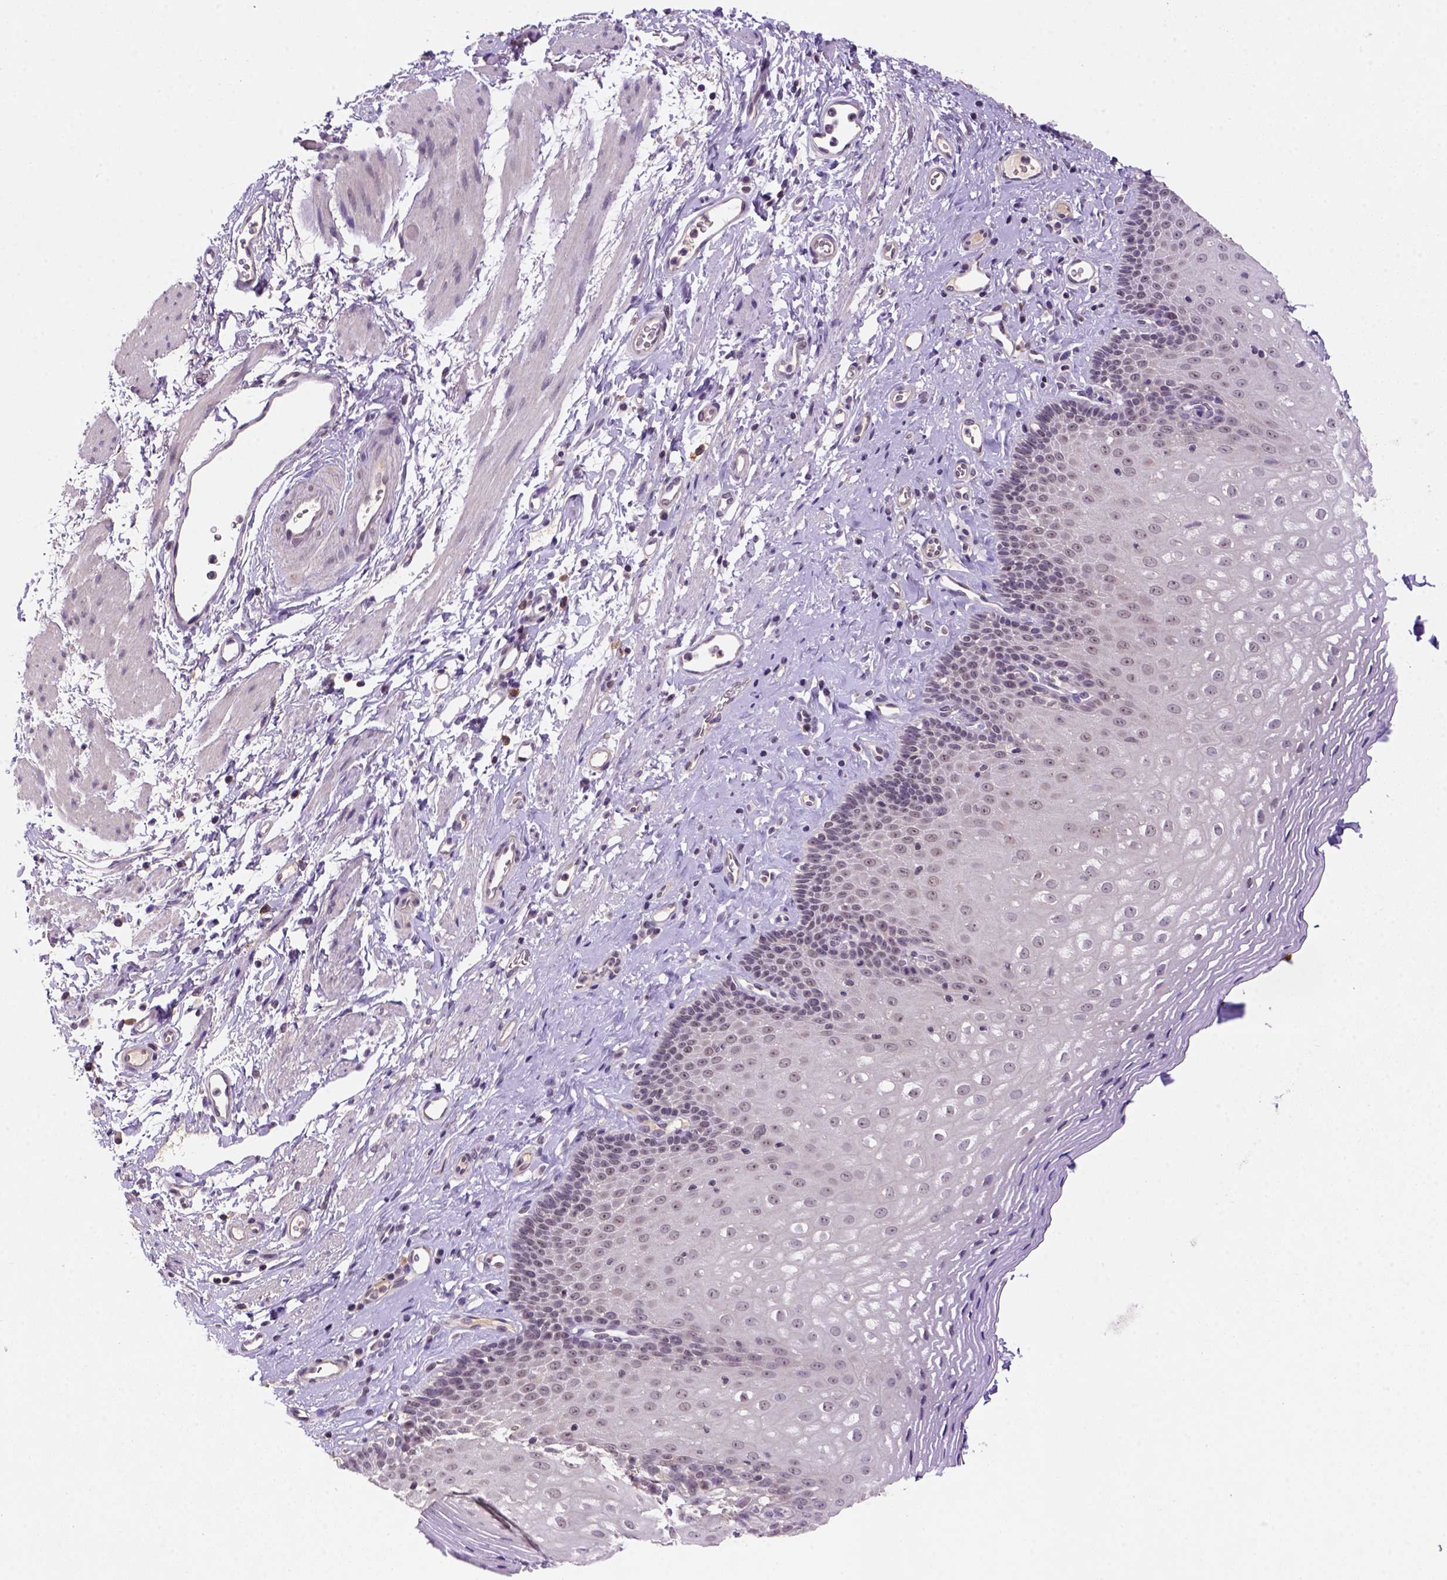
{"staining": {"intensity": "weak", "quantity": "25%-75%", "location": "cytoplasmic/membranous,nuclear"}, "tissue": "esophagus", "cell_type": "Squamous epithelial cells", "image_type": "normal", "snomed": [{"axis": "morphology", "description": "Normal tissue, NOS"}, {"axis": "topography", "description": "Esophagus"}], "caption": "Immunohistochemistry (IHC) of unremarkable human esophagus demonstrates low levels of weak cytoplasmic/membranous,nuclear expression in about 25%-75% of squamous epithelial cells. (IHC, brightfield microscopy, high magnification).", "gene": "SCML4", "patient": {"sex": "female", "age": 68}}